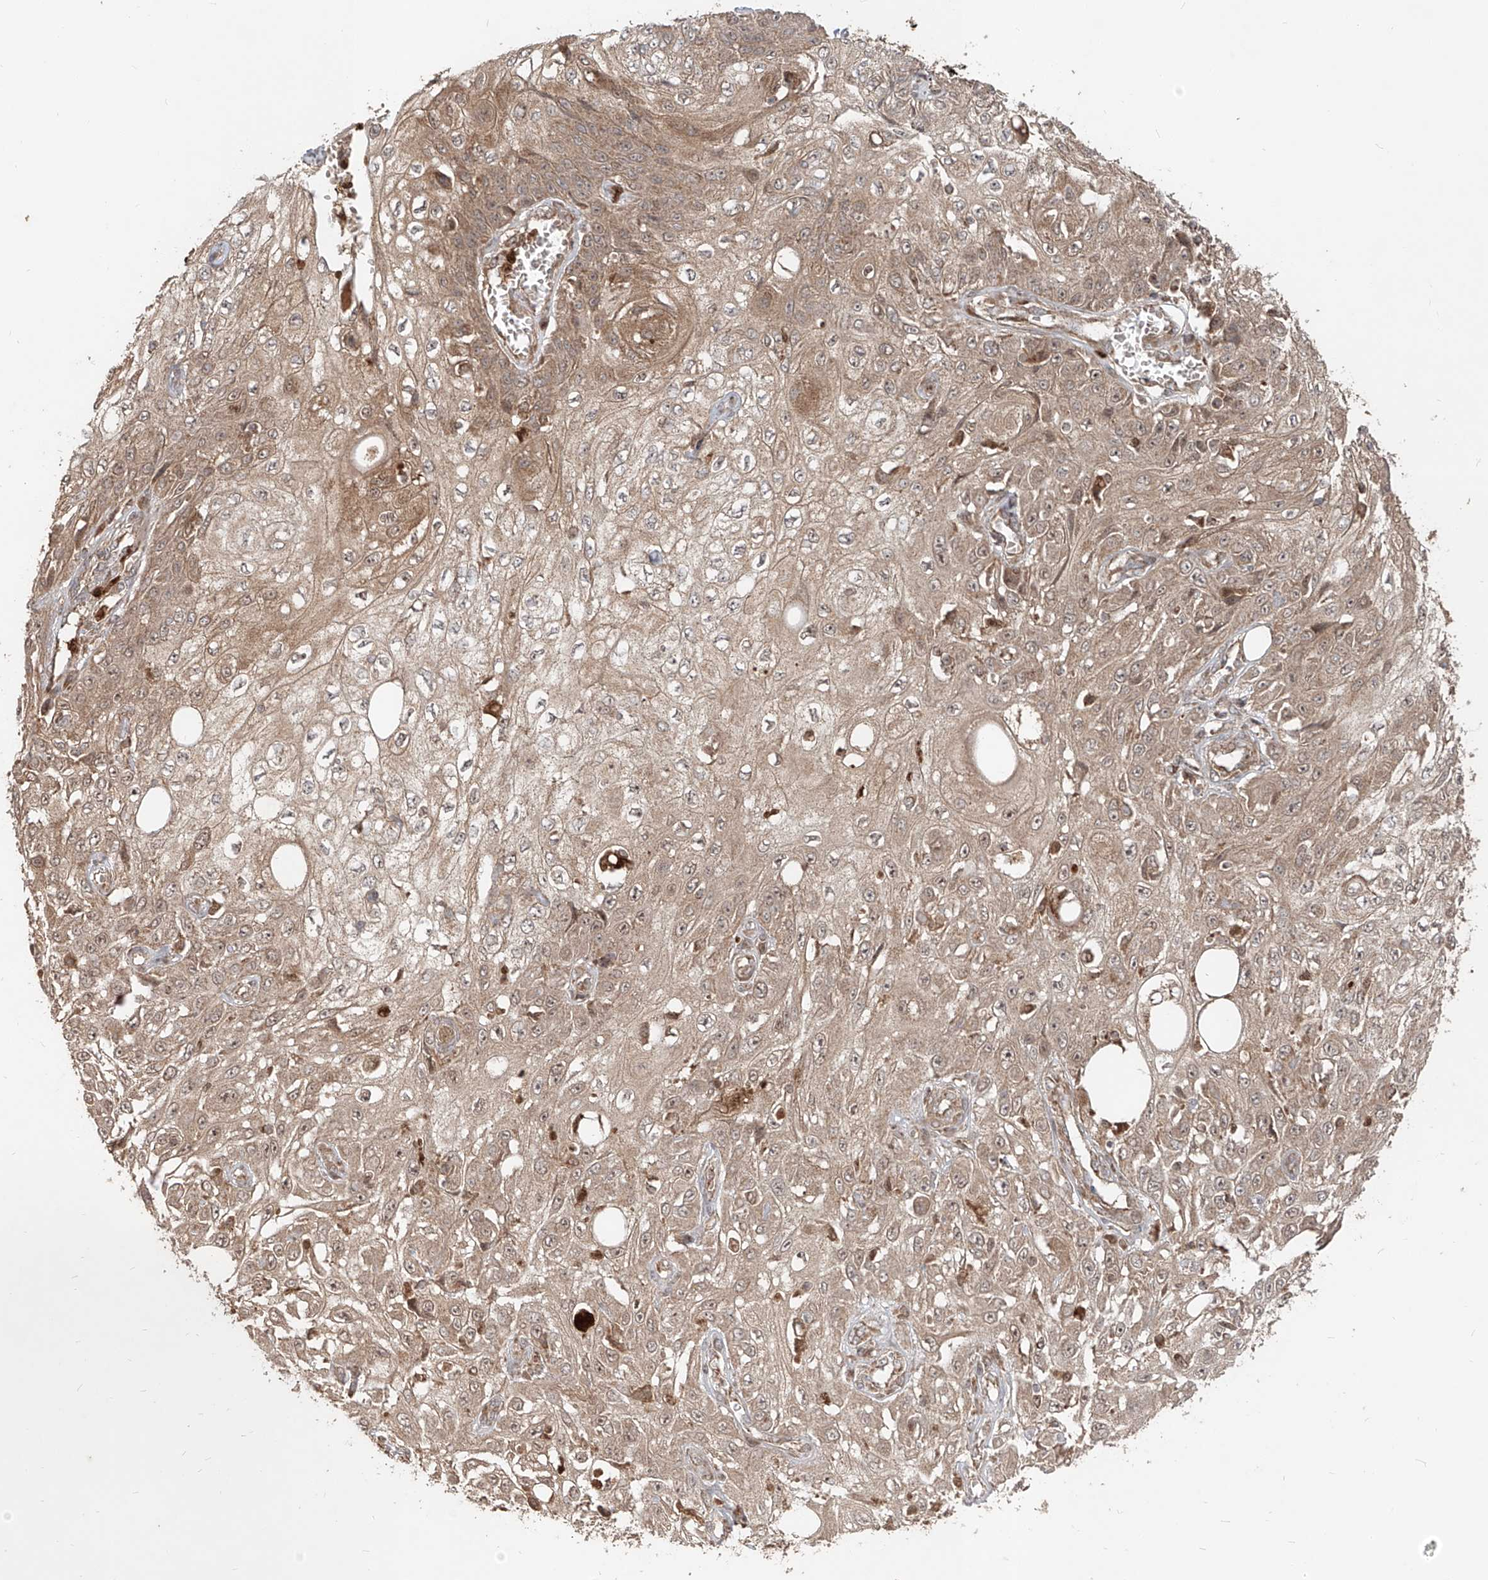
{"staining": {"intensity": "weak", "quantity": ">75%", "location": "cytoplasmic/membranous"}, "tissue": "skin cancer", "cell_type": "Tumor cells", "image_type": "cancer", "snomed": [{"axis": "morphology", "description": "Squamous cell carcinoma, NOS"}, {"axis": "morphology", "description": "Squamous cell carcinoma, metastatic, NOS"}, {"axis": "topography", "description": "Skin"}, {"axis": "topography", "description": "Lymph node"}], "caption": "DAB (3,3'-diaminobenzidine) immunohistochemical staining of human skin cancer demonstrates weak cytoplasmic/membranous protein expression in about >75% of tumor cells. (DAB (3,3'-diaminobenzidine) IHC, brown staining for protein, blue staining for nuclei).", "gene": "AIM2", "patient": {"sex": "male", "age": 75}}